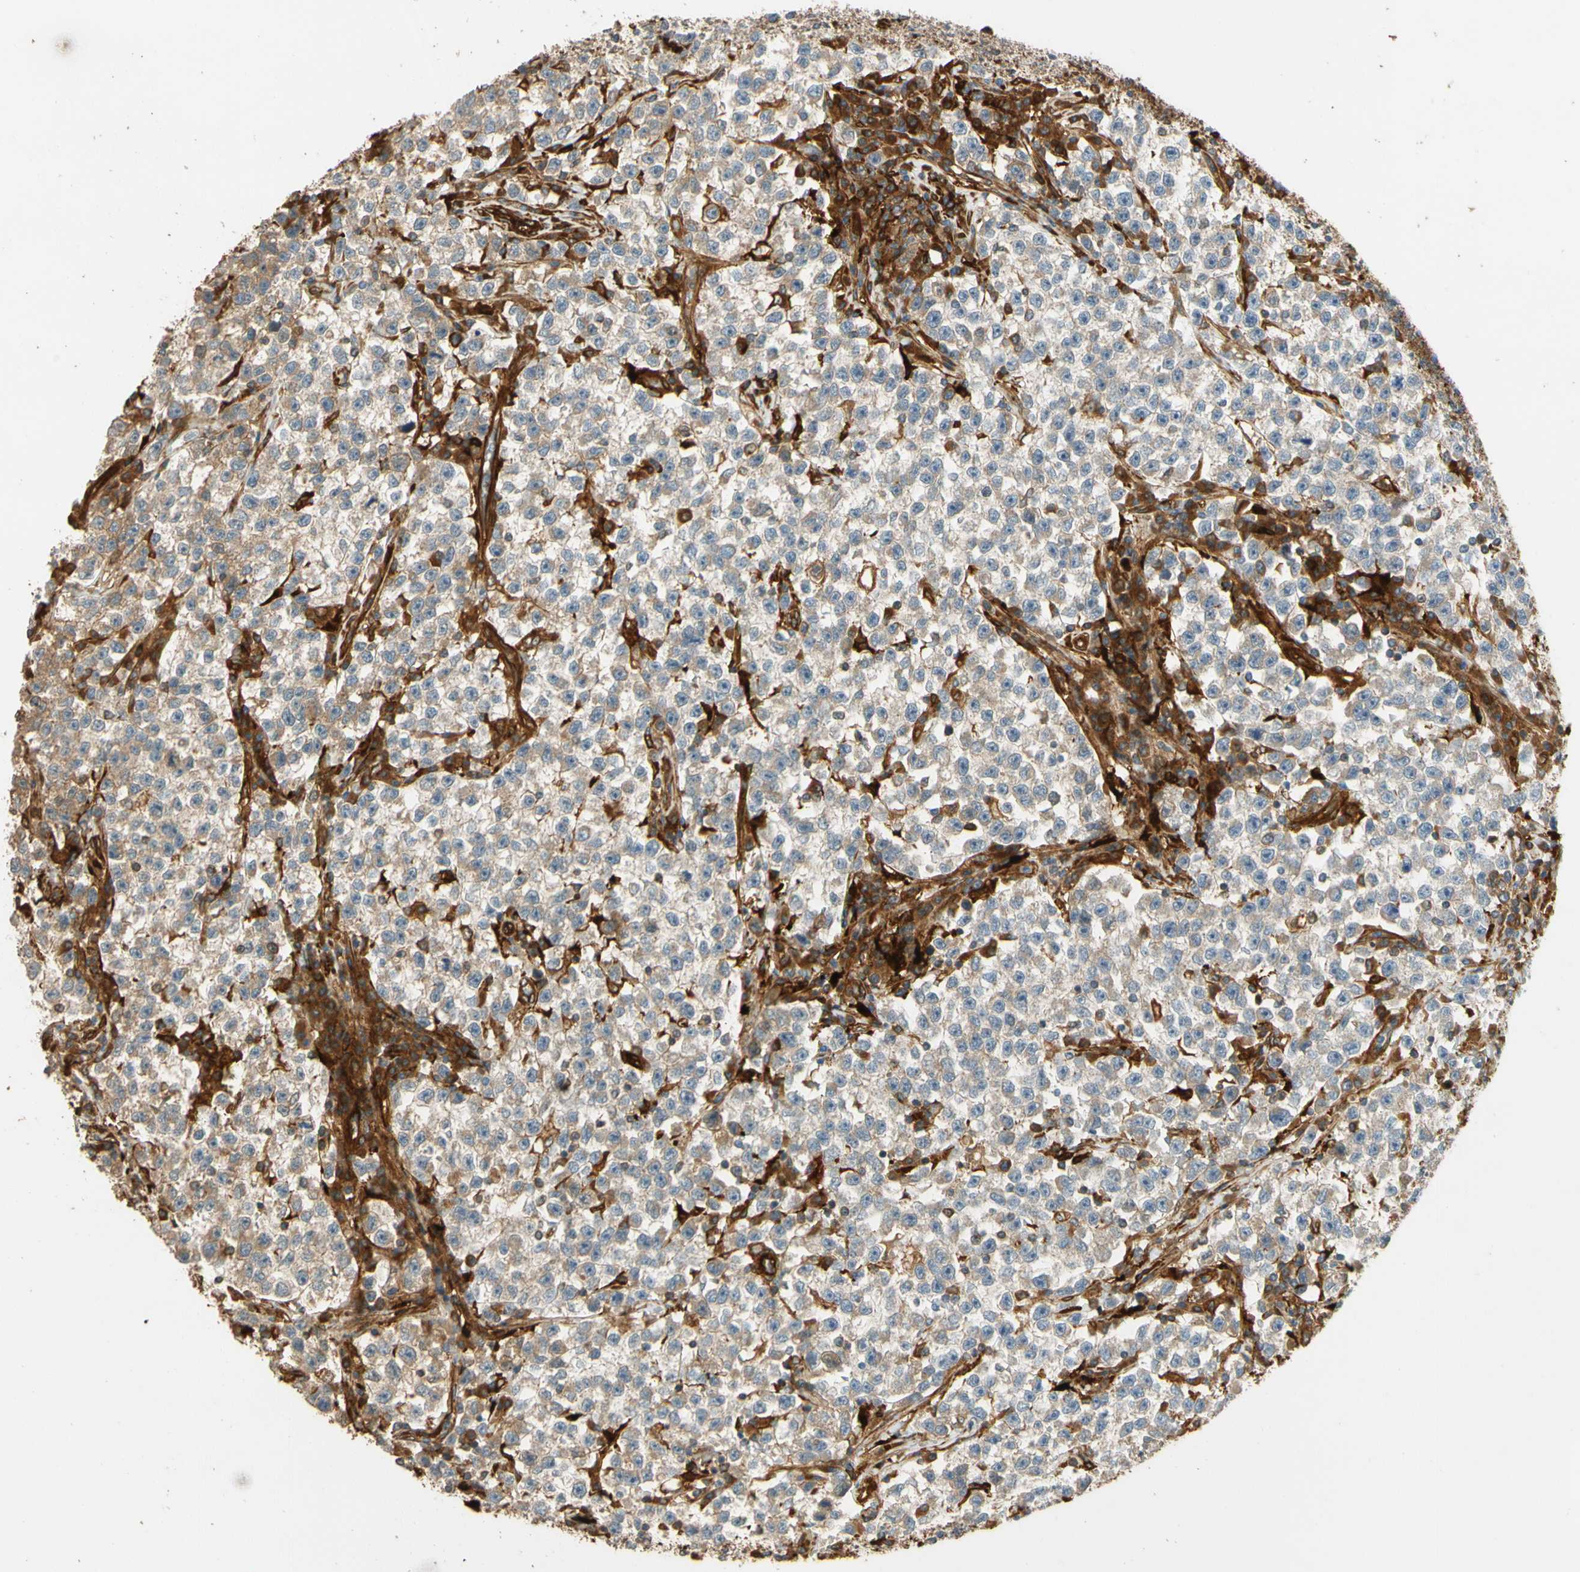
{"staining": {"intensity": "weak", "quantity": ">75%", "location": "cytoplasmic/membranous"}, "tissue": "testis cancer", "cell_type": "Tumor cells", "image_type": "cancer", "snomed": [{"axis": "morphology", "description": "Seminoma, NOS"}, {"axis": "topography", "description": "Testis"}], "caption": "DAB immunohistochemical staining of human testis cancer demonstrates weak cytoplasmic/membranous protein staining in approximately >75% of tumor cells.", "gene": "PARP14", "patient": {"sex": "male", "age": 22}}